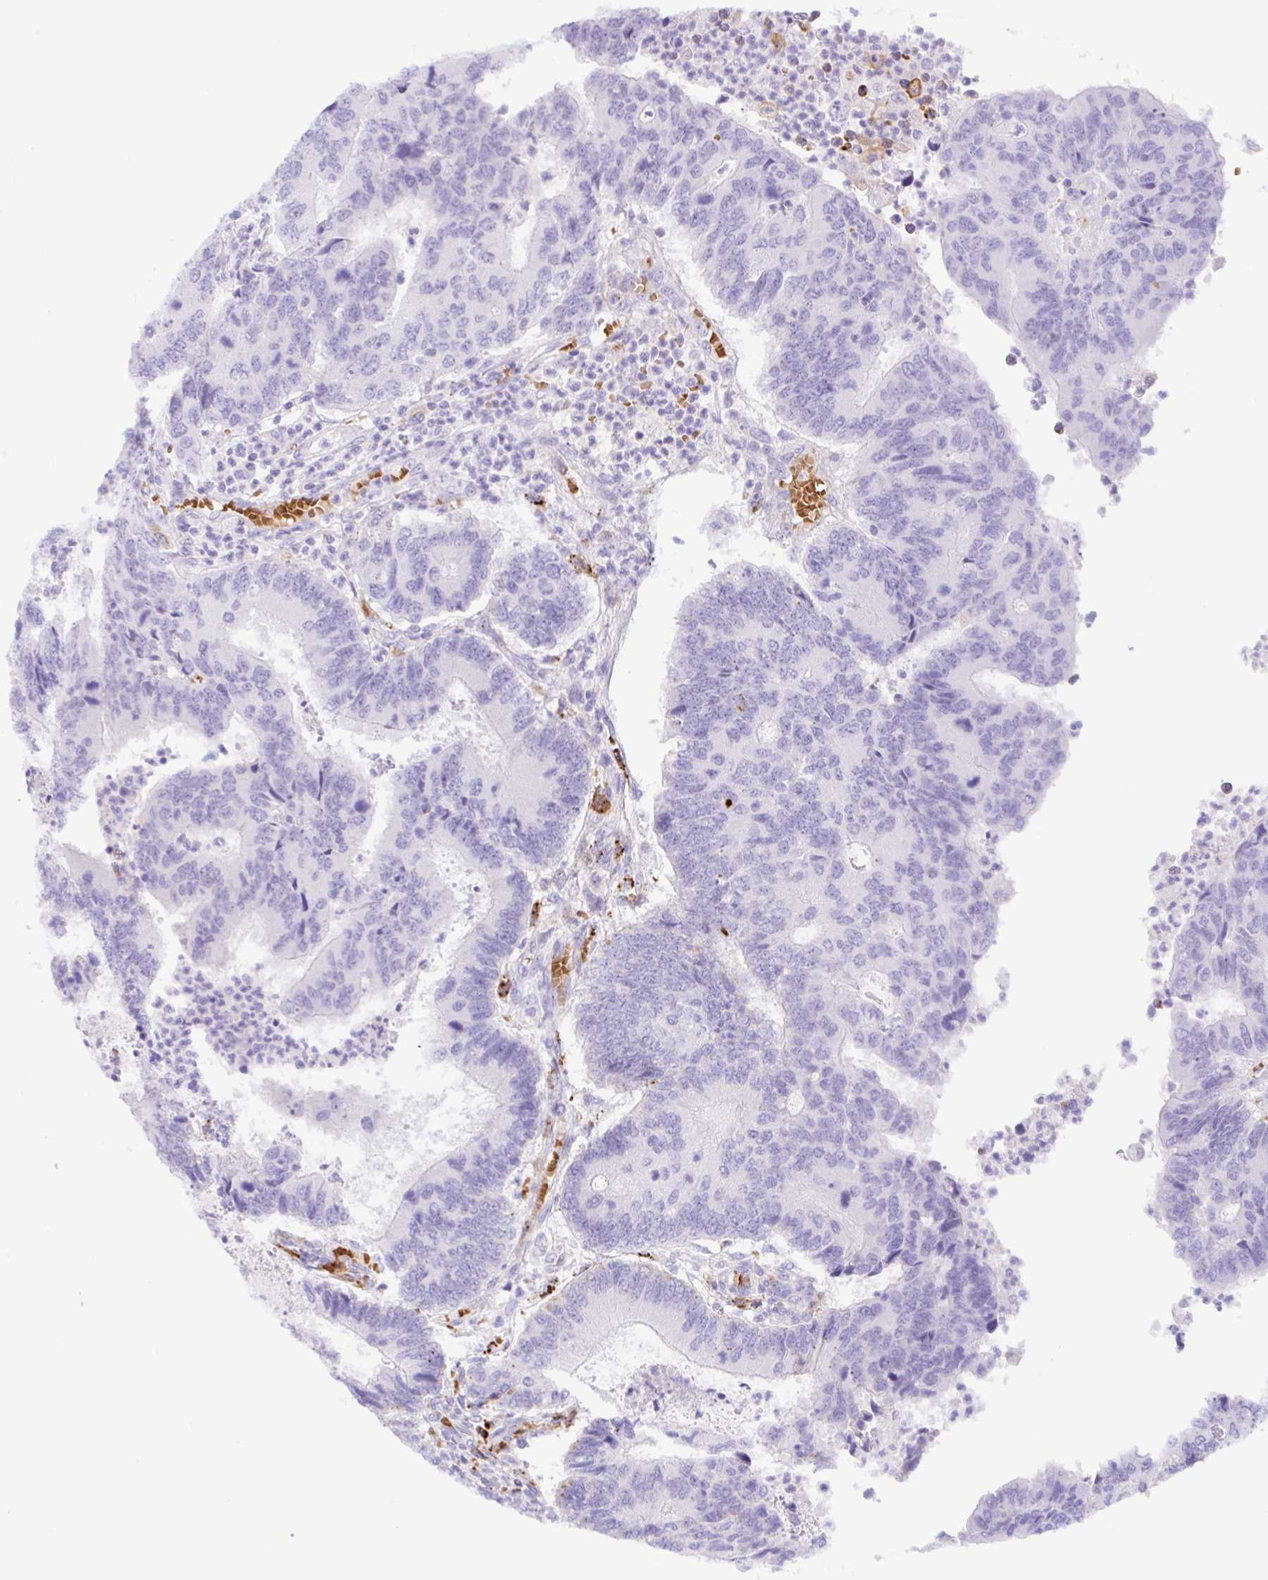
{"staining": {"intensity": "negative", "quantity": "none", "location": "none"}, "tissue": "colorectal cancer", "cell_type": "Tumor cells", "image_type": "cancer", "snomed": [{"axis": "morphology", "description": "Adenocarcinoma, NOS"}, {"axis": "topography", "description": "Colon"}], "caption": "Adenocarcinoma (colorectal) stained for a protein using immunohistochemistry (IHC) displays no staining tumor cells.", "gene": "ANKRD9", "patient": {"sex": "female", "age": 67}}